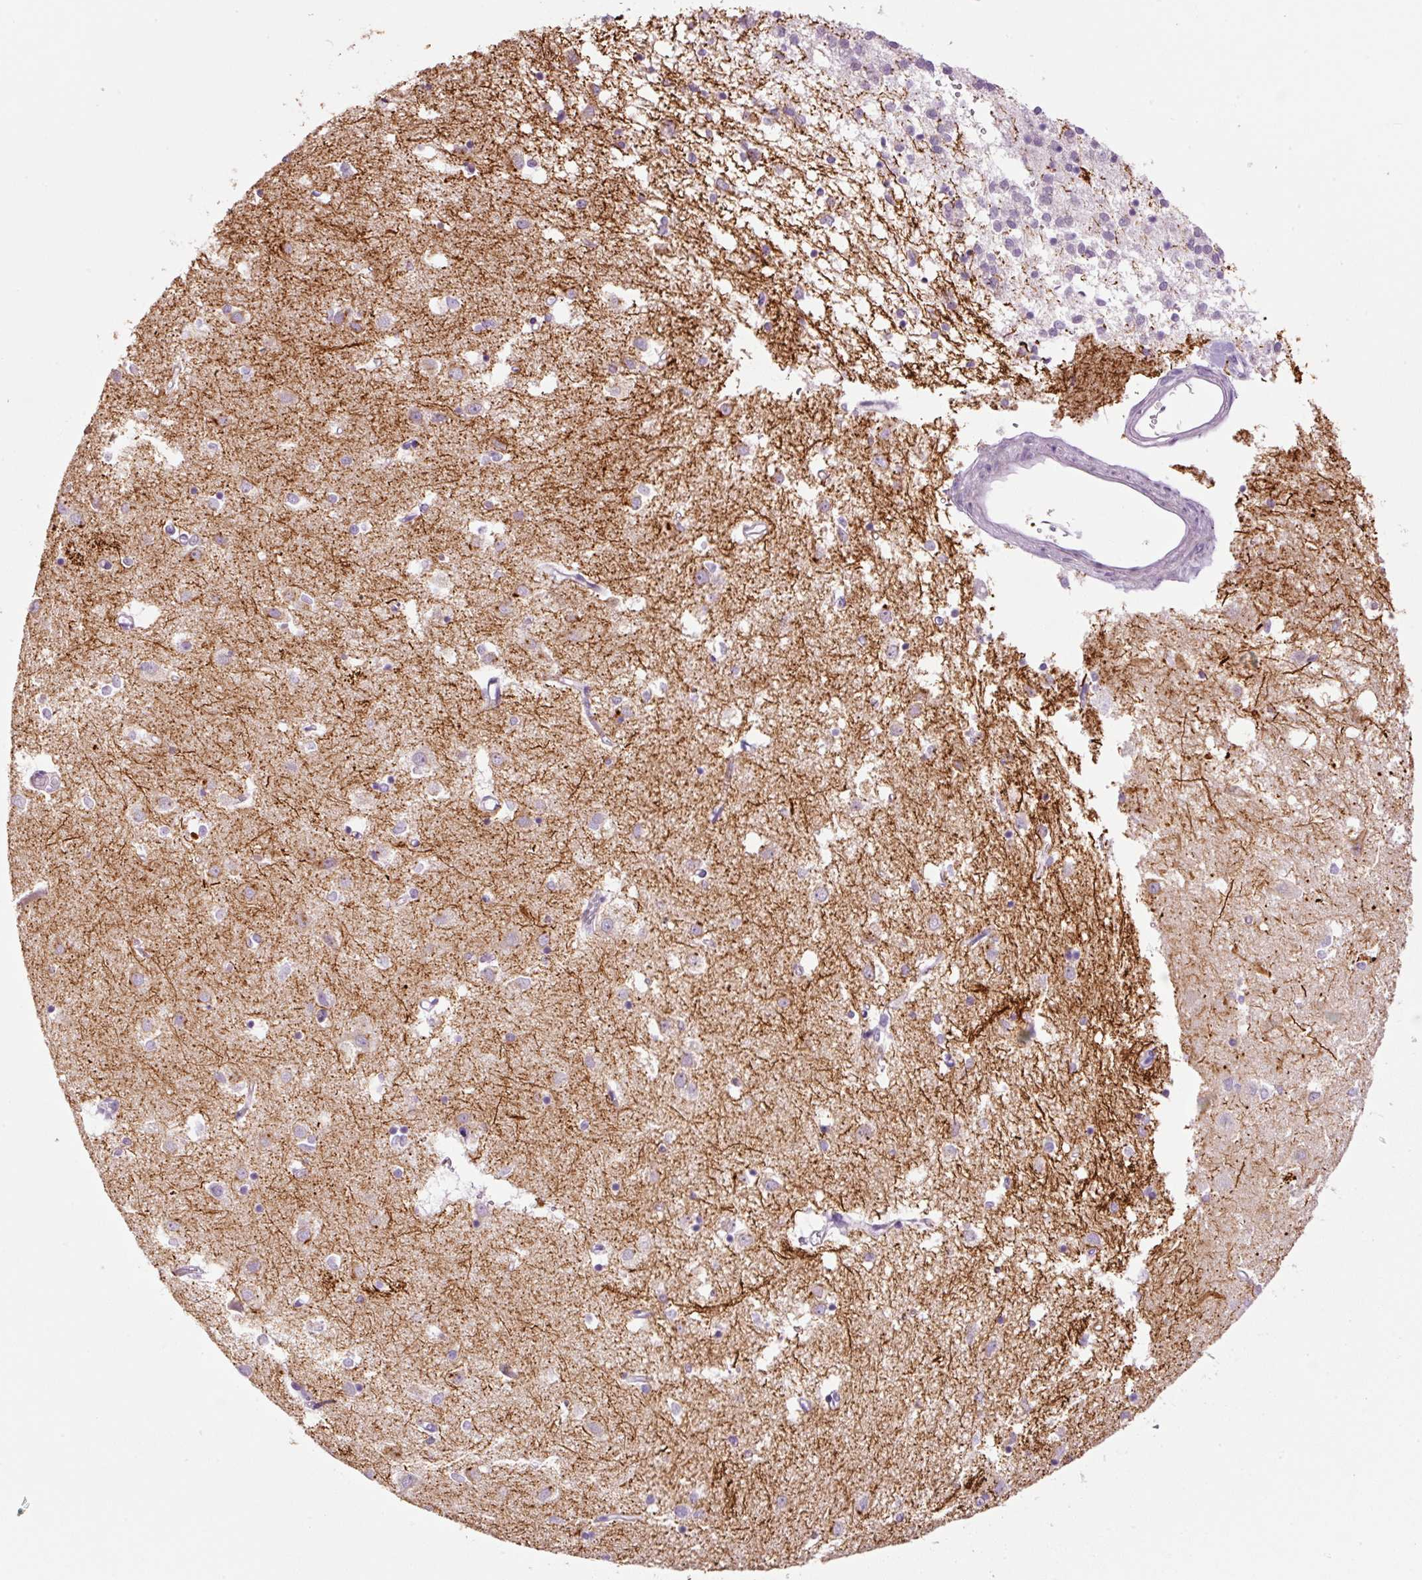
{"staining": {"intensity": "negative", "quantity": "none", "location": "none"}, "tissue": "caudate", "cell_type": "Glial cells", "image_type": "normal", "snomed": [{"axis": "morphology", "description": "Normal tissue, NOS"}, {"axis": "topography", "description": "Lateral ventricle wall"}], "caption": "This micrograph is of unremarkable caudate stained with immunohistochemistry (IHC) to label a protein in brown with the nuclei are counter-stained blue. There is no positivity in glial cells.", "gene": "ANKRD20A1", "patient": {"sex": "male", "age": 70}}